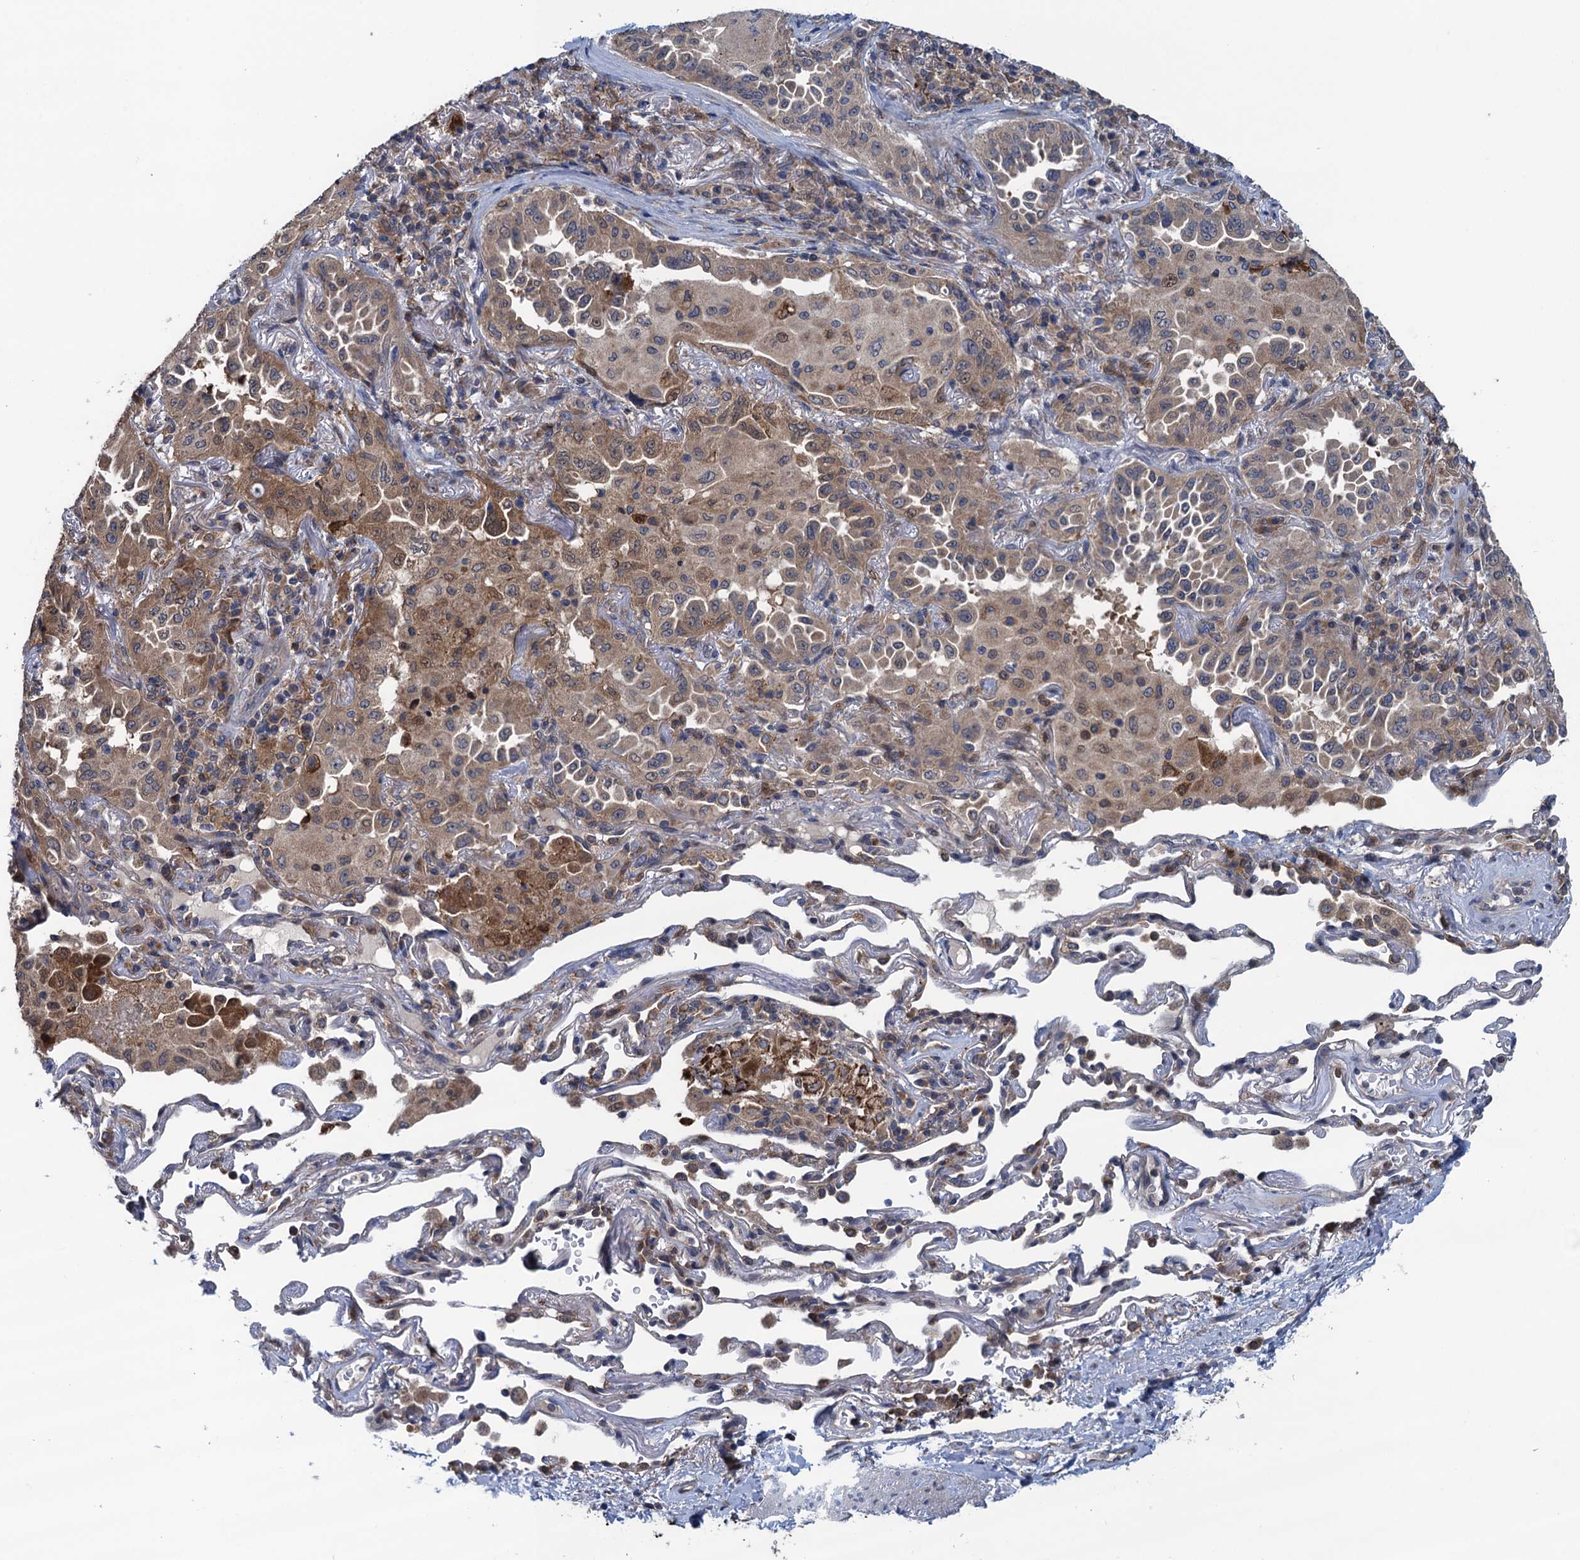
{"staining": {"intensity": "weak", "quantity": "25%-75%", "location": "cytoplasmic/membranous"}, "tissue": "lung cancer", "cell_type": "Tumor cells", "image_type": "cancer", "snomed": [{"axis": "morphology", "description": "Adenocarcinoma, NOS"}, {"axis": "topography", "description": "Lung"}], "caption": "This image exhibits immunohistochemistry staining of human lung cancer, with low weak cytoplasmic/membranous staining in about 25%-75% of tumor cells.", "gene": "CNTN5", "patient": {"sex": "female", "age": 69}}